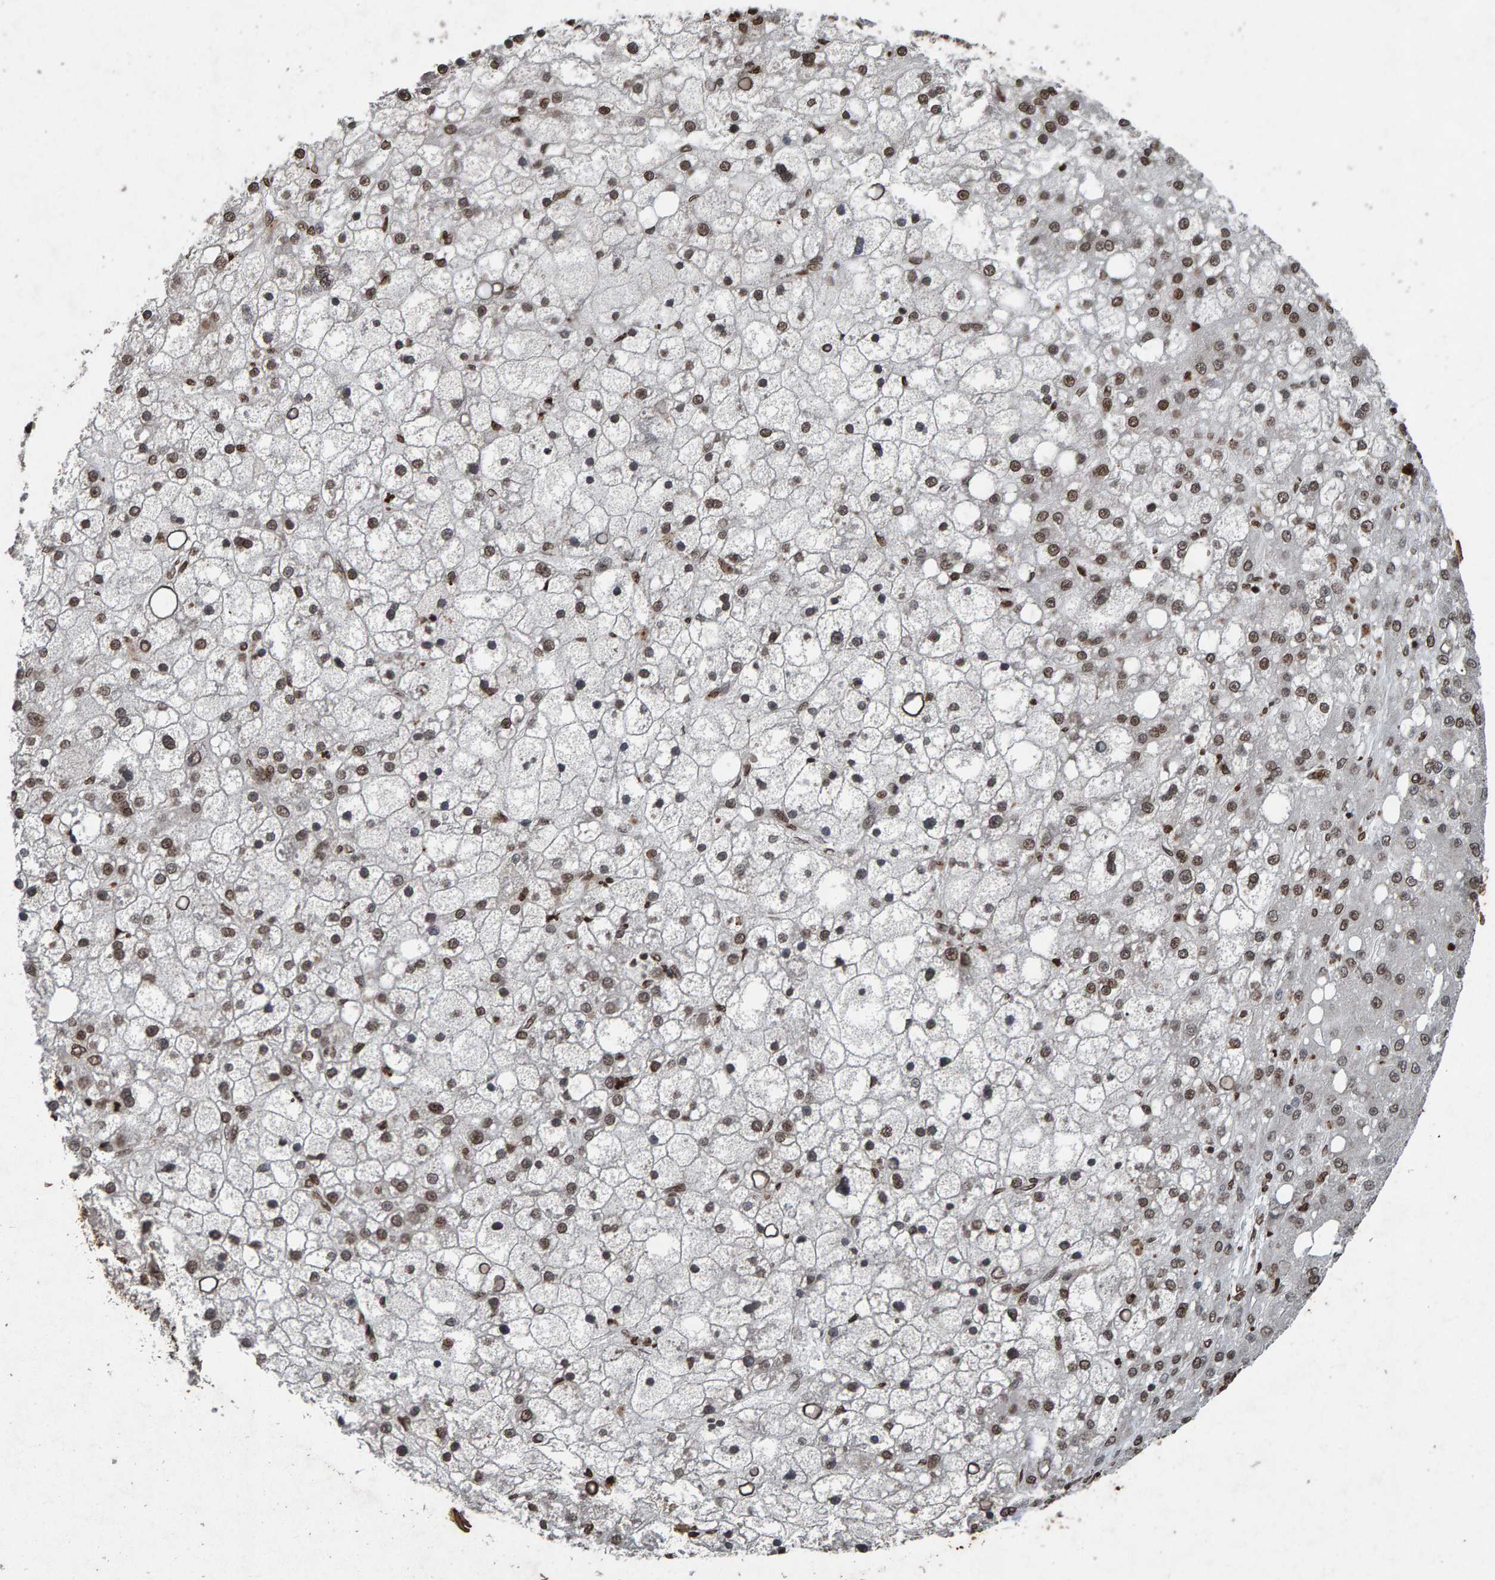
{"staining": {"intensity": "moderate", "quantity": ">75%", "location": "nuclear"}, "tissue": "liver cancer", "cell_type": "Tumor cells", "image_type": "cancer", "snomed": [{"axis": "morphology", "description": "Carcinoma, Hepatocellular, NOS"}, {"axis": "topography", "description": "Liver"}], "caption": "Protein expression analysis of liver cancer (hepatocellular carcinoma) displays moderate nuclear positivity in about >75% of tumor cells.", "gene": "H2AZ1", "patient": {"sex": "male", "age": 67}}